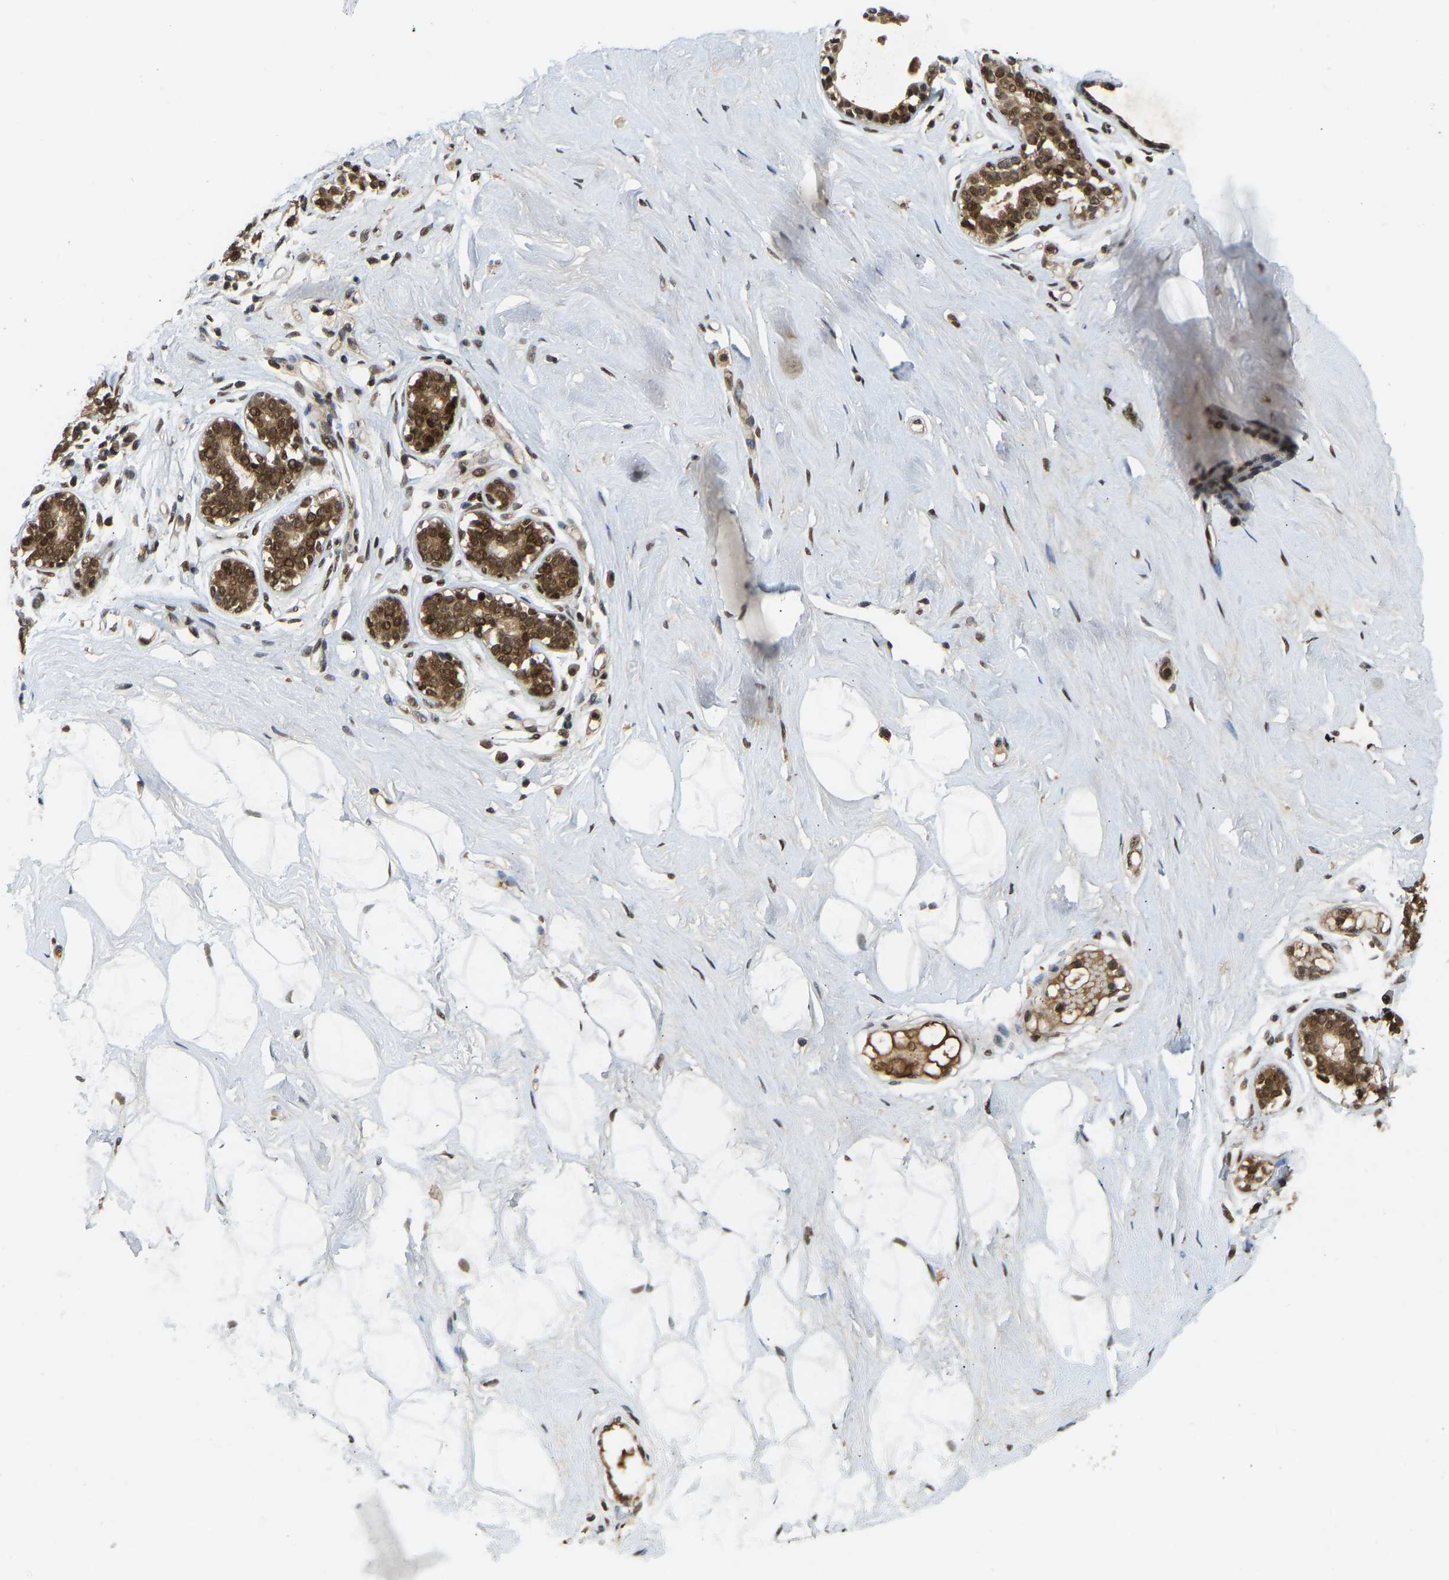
{"staining": {"intensity": "moderate", "quantity": ">75%", "location": "nuclear"}, "tissue": "breast", "cell_type": "Adipocytes", "image_type": "normal", "snomed": [{"axis": "morphology", "description": "Normal tissue, NOS"}, {"axis": "topography", "description": "Breast"}], "caption": "DAB immunohistochemical staining of benign breast exhibits moderate nuclear protein expression in approximately >75% of adipocytes.", "gene": "FOXK1", "patient": {"sex": "female", "age": 23}}